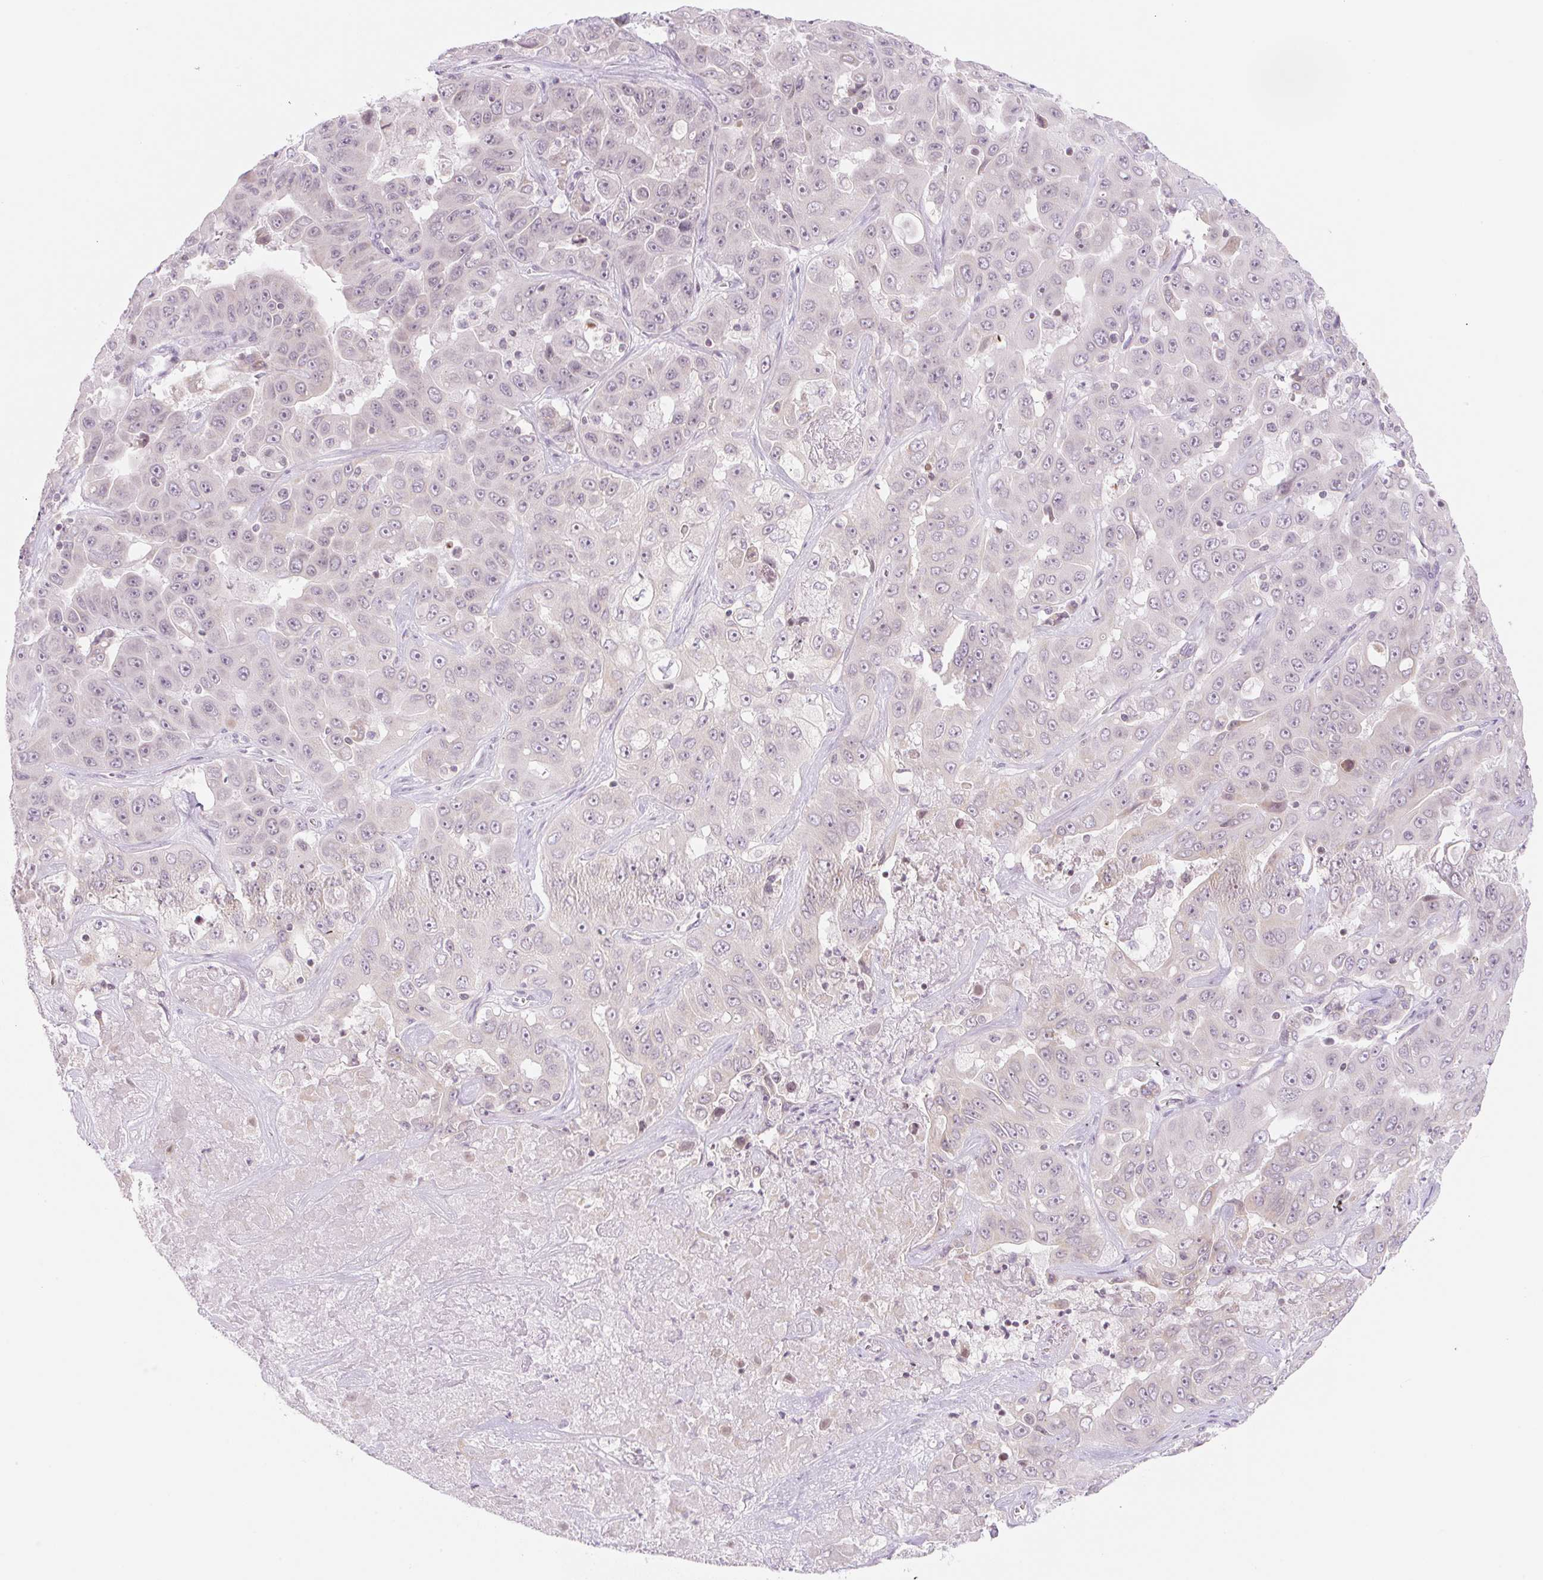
{"staining": {"intensity": "weak", "quantity": "<25%", "location": "nuclear"}, "tissue": "liver cancer", "cell_type": "Tumor cells", "image_type": "cancer", "snomed": [{"axis": "morphology", "description": "Cholangiocarcinoma"}, {"axis": "topography", "description": "Liver"}], "caption": "The histopathology image demonstrates no staining of tumor cells in liver cancer (cholangiocarcinoma).", "gene": "CASKIN1", "patient": {"sex": "female", "age": 52}}